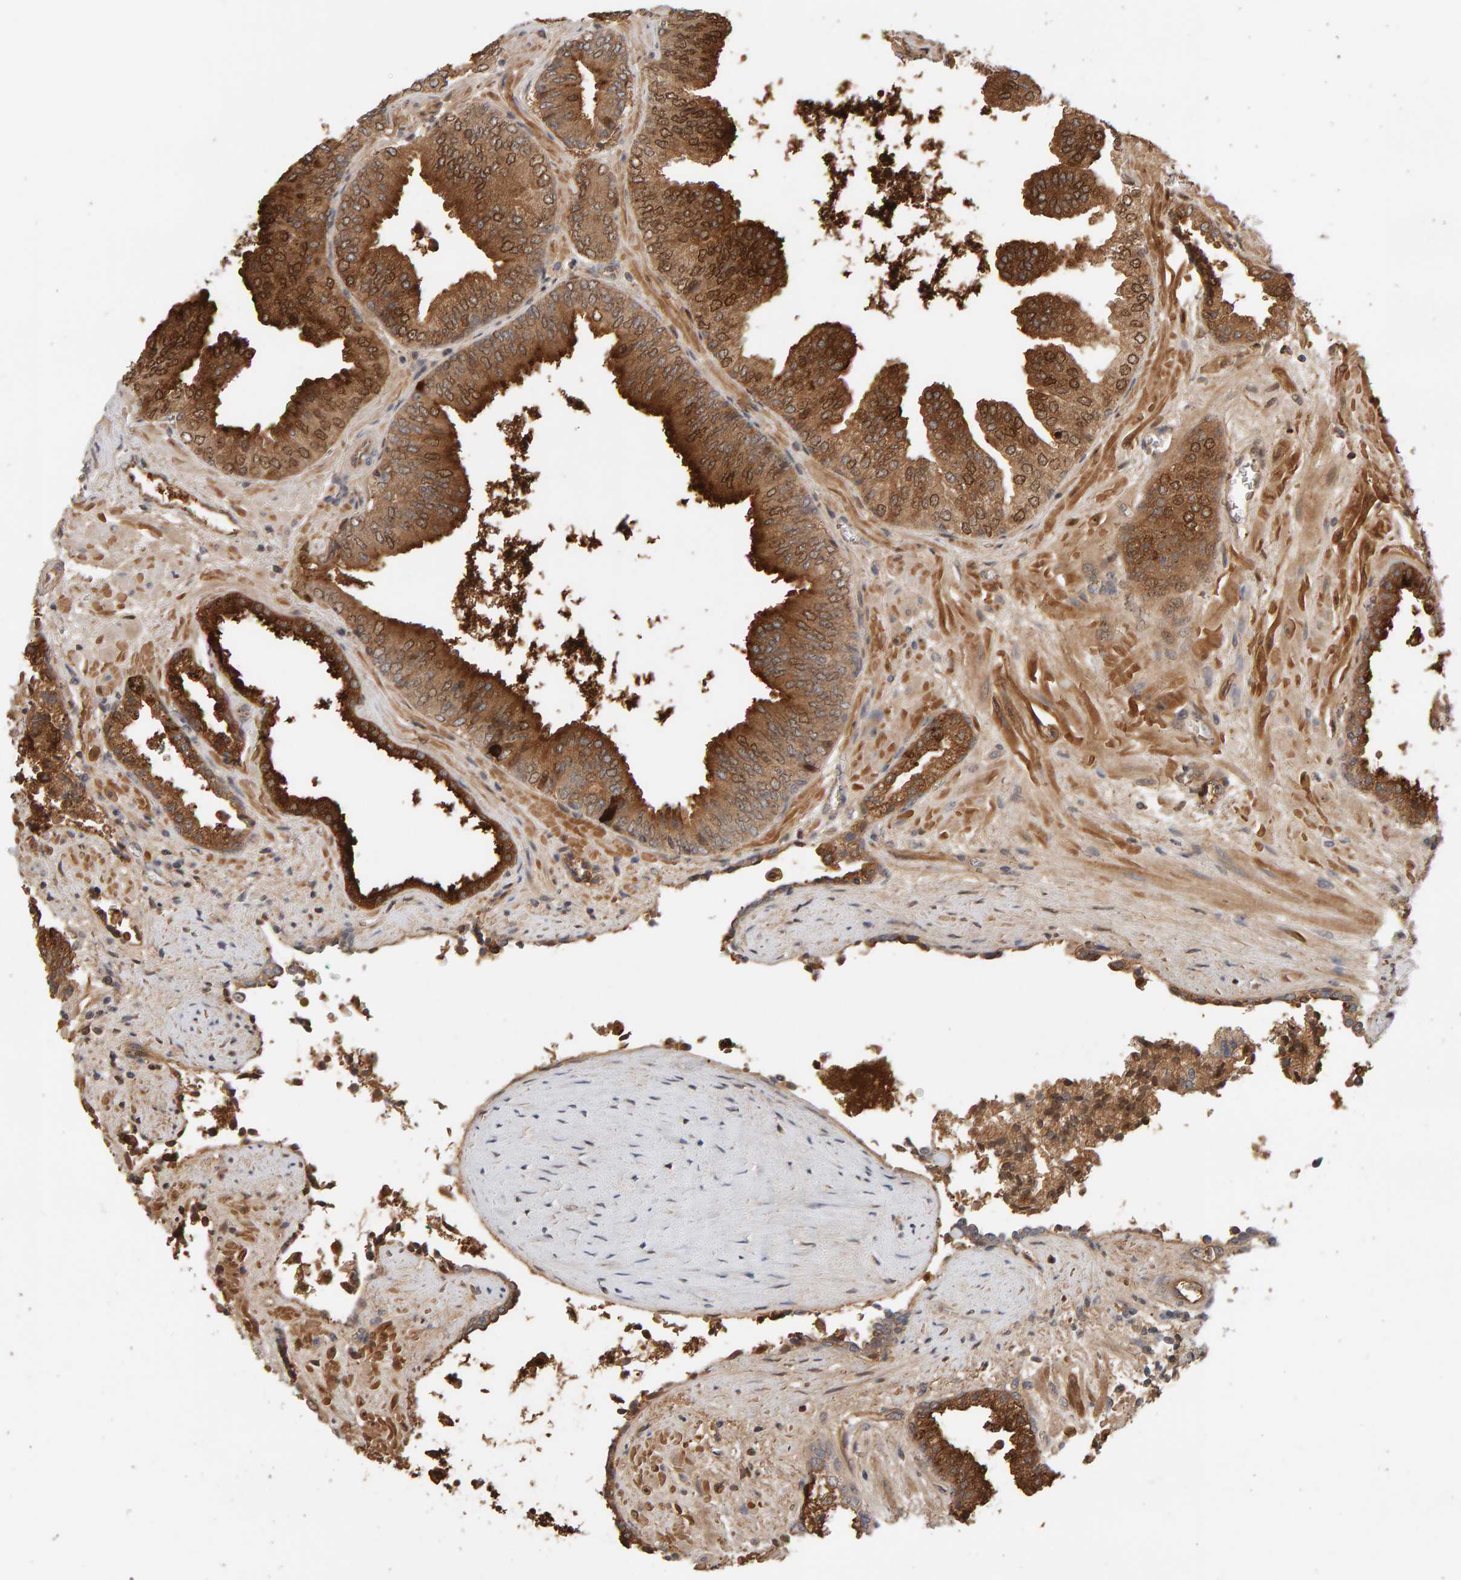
{"staining": {"intensity": "strong", "quantity": ">75%", "location": "cytoplasmic/membranous,nuclear"}, "tissue": "prostate cancer", "cell_type": "Tumor cells", "image_type": "cancer", "snomed": [{"axis": "morphology", "description": "Adenocarcinoma, Low grade"}, {"axis": "topography", "description": "Prostate"}], "caption": "Immunohistochemical staining of human prostate cancer exhibits high levels of strong cytoplasmic/membranous and nuclear positivity in approximately >75% of tumor cells. (Brightfield microscopy of DAB IHC at high magnification).", "gene": "PPP1R16A", "patient": {"sex": "male", "age": 71}}